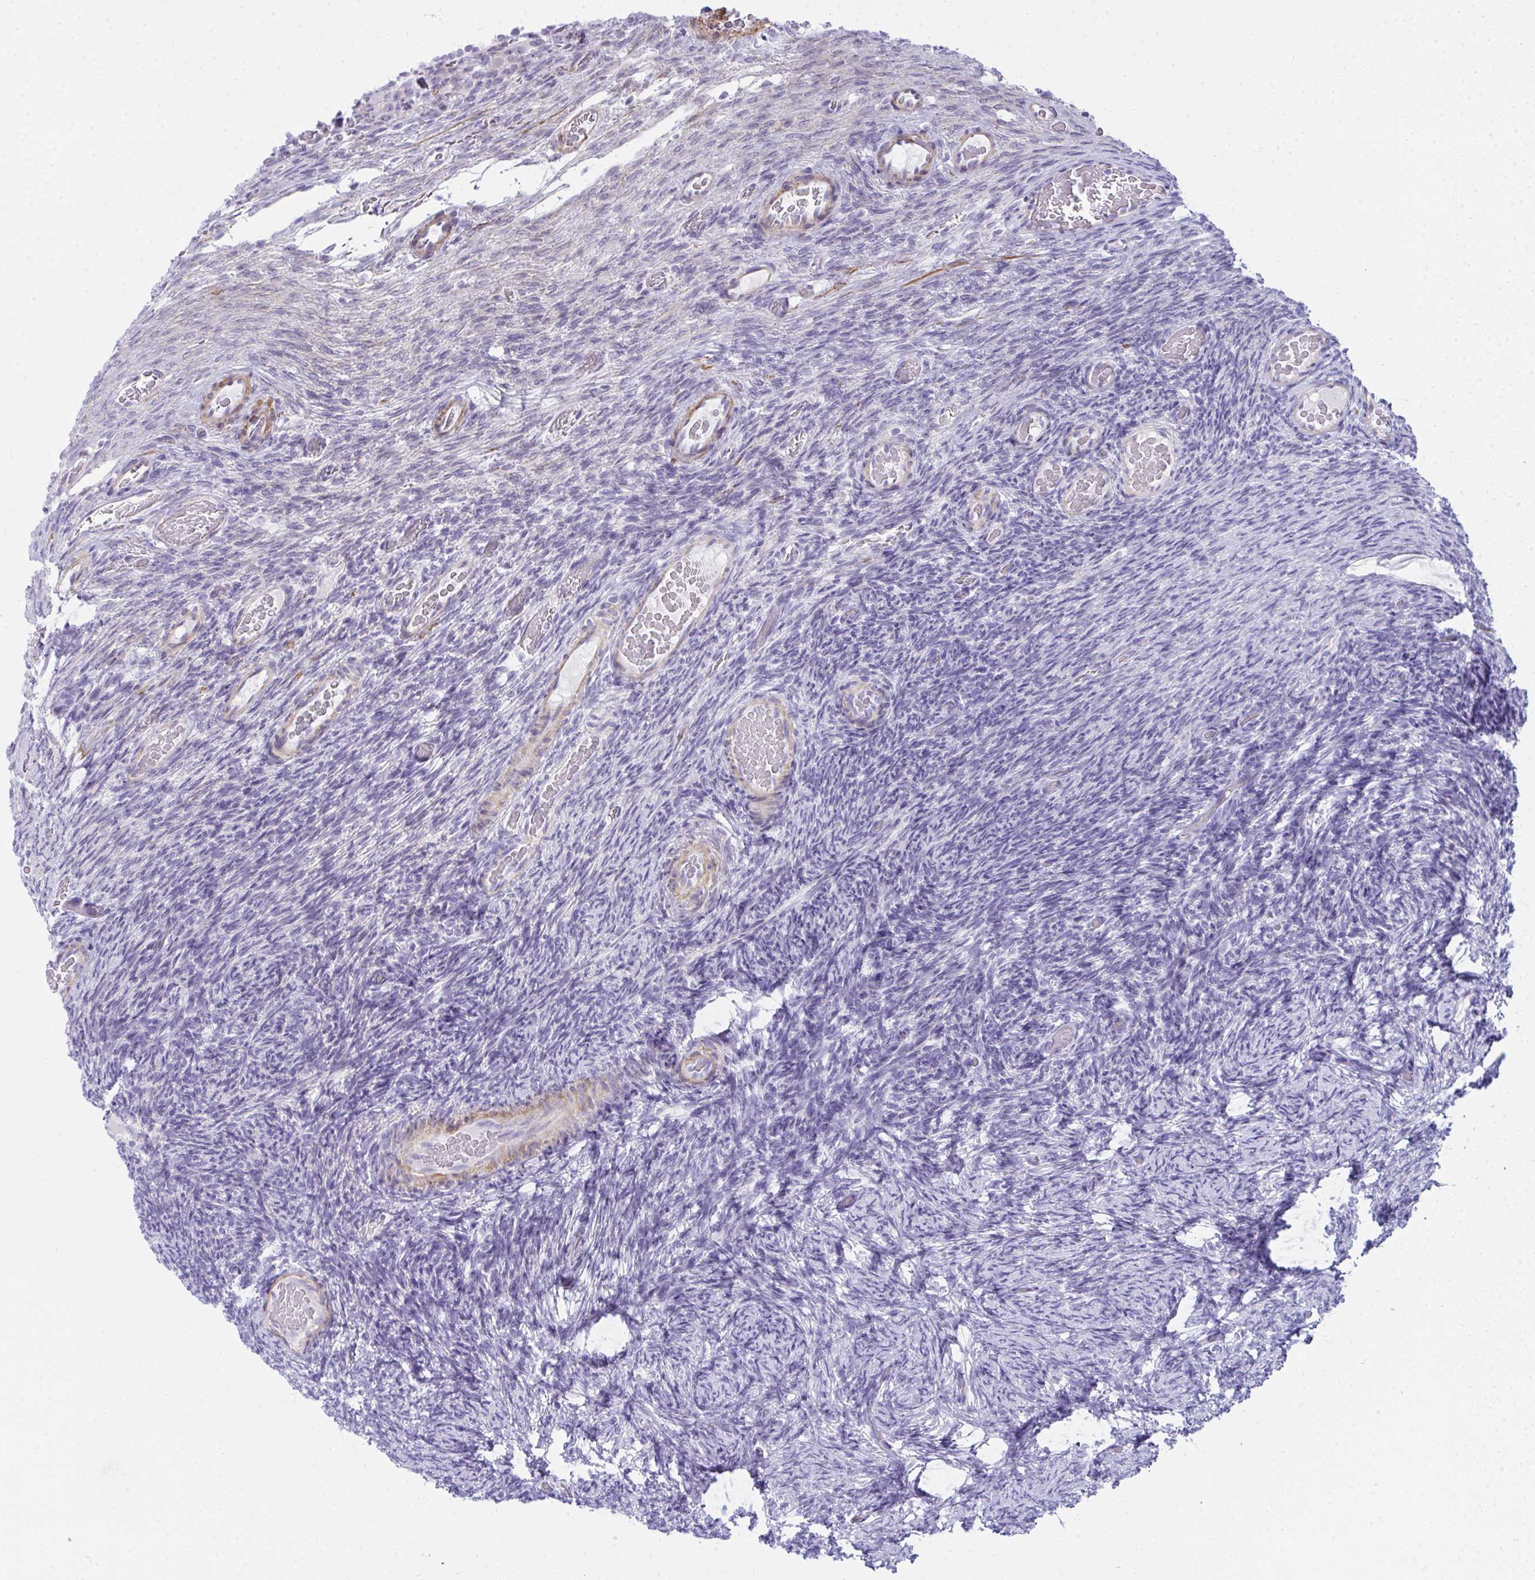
{"staining": {"intensity": "negative", "quantity": "none", "location": "none"}, "tissue": "ovary", "cell_type": "Ovarian stroma cells", "image_type": "normal", "snomed": [{"axis": "morphology", "description": "Normal tissue, NOS"}, {"axis": "topography", "description": "Ovary"}], "caption": "High power microscopy photomicrograph of an immunohistochemistry histopathology image of normal ovary, revealing no significant expression in ovarian stroma cells.", "gene": "PUS7L", "patient": {"sex": "female", "age": 34}}